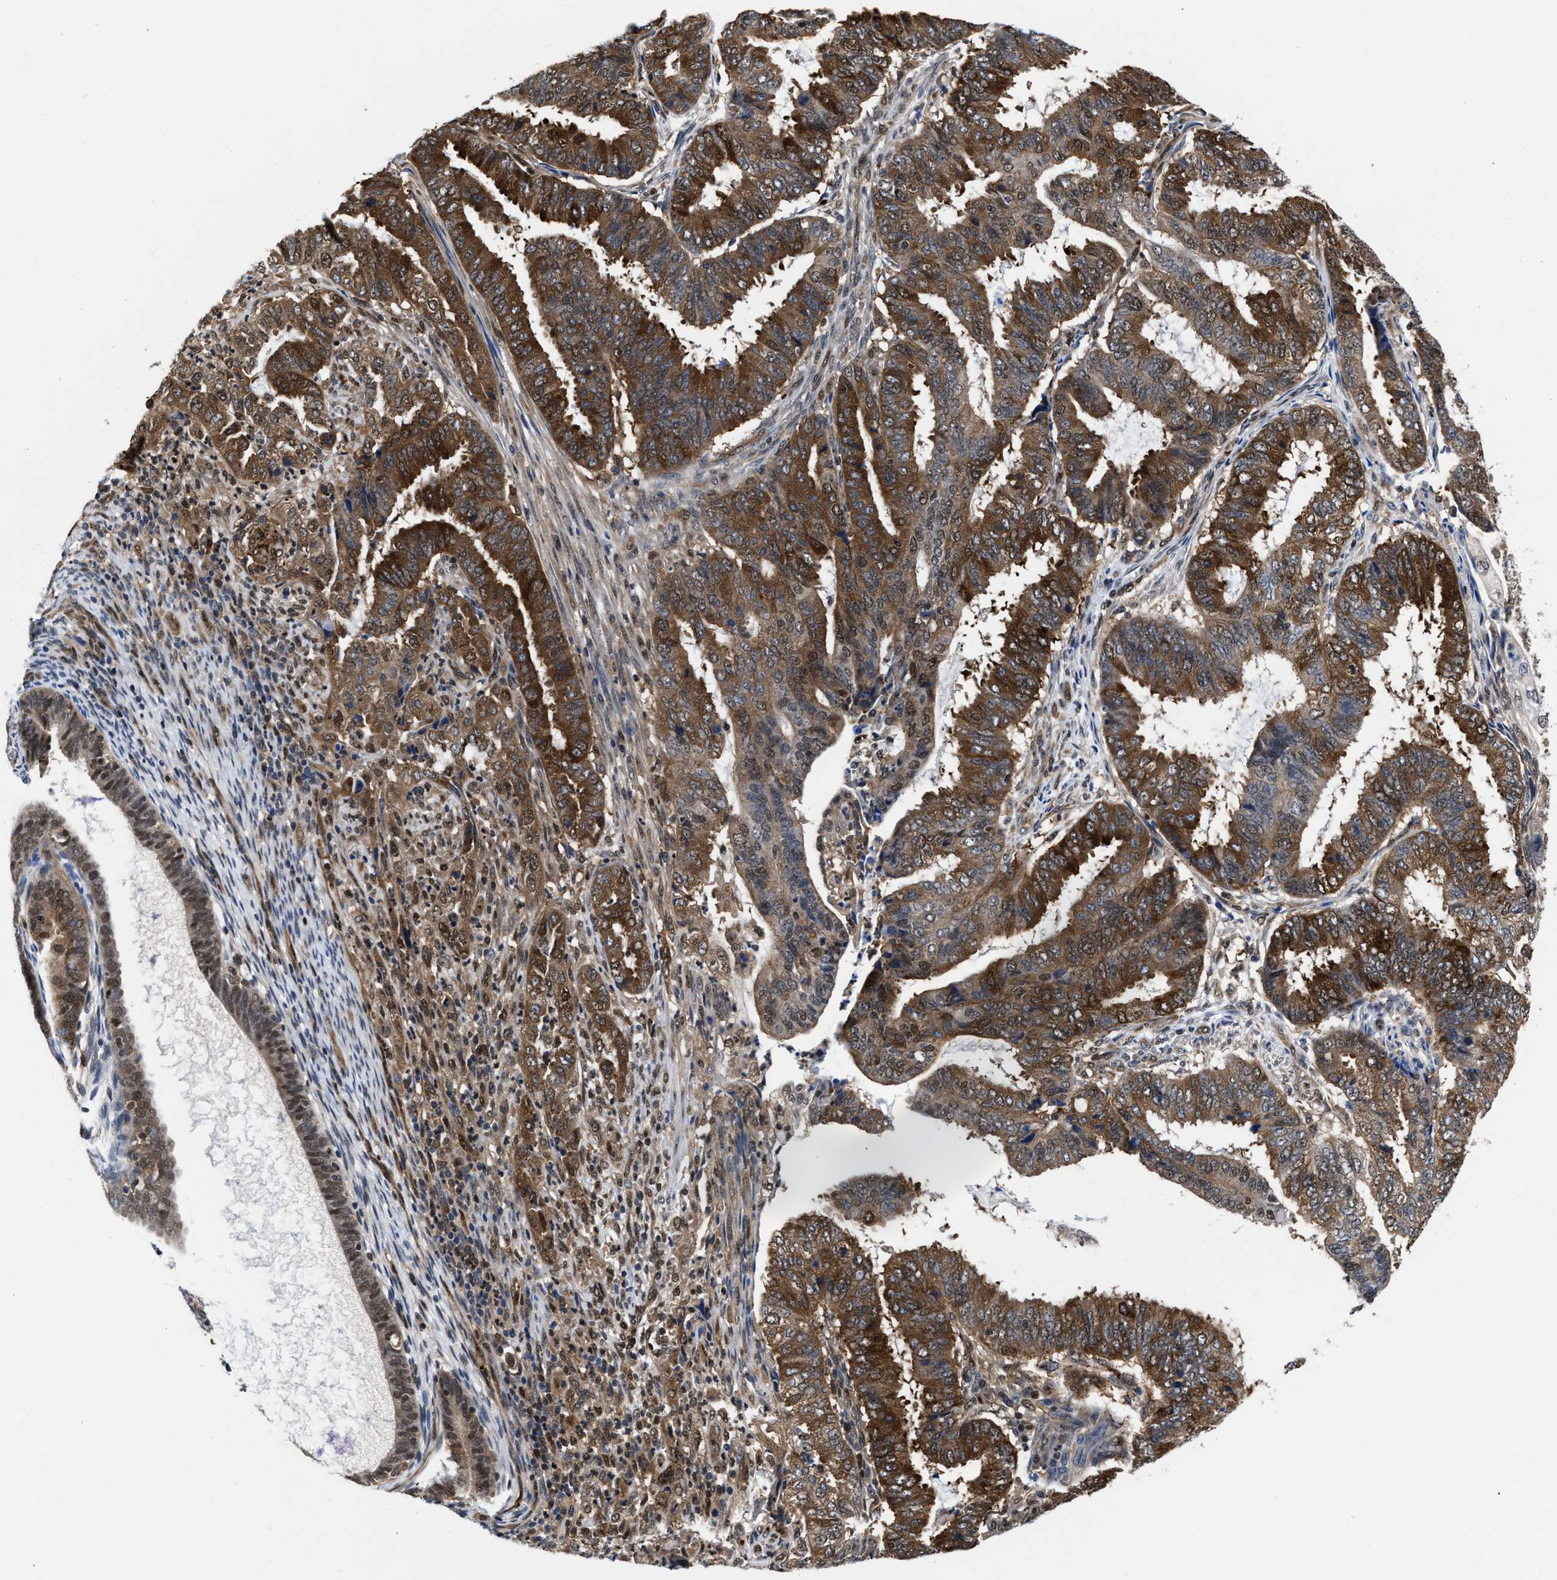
{"staining": {"intensity": "moderate", "quantity": ">75%", "location": "cytoplasmic/membranous"}, "tissue": "endometrial cancer", "cell_type": "Tumor cells", "image_type": "cancer", "snomed": [{"axis": "morphology", "description": "Adenocarcinoma, NOS"}, {"axis": "topography", "description": "Endometrium"}], "caption": "Endometrial cancer (adenocarcinoma) stained for a protein (brown) shows moderate cytoplasmic/membranous positive expression in about >75% of tumor cells.", "gene": "ACLY", "patient": {"sex": "female", "age": 51}}